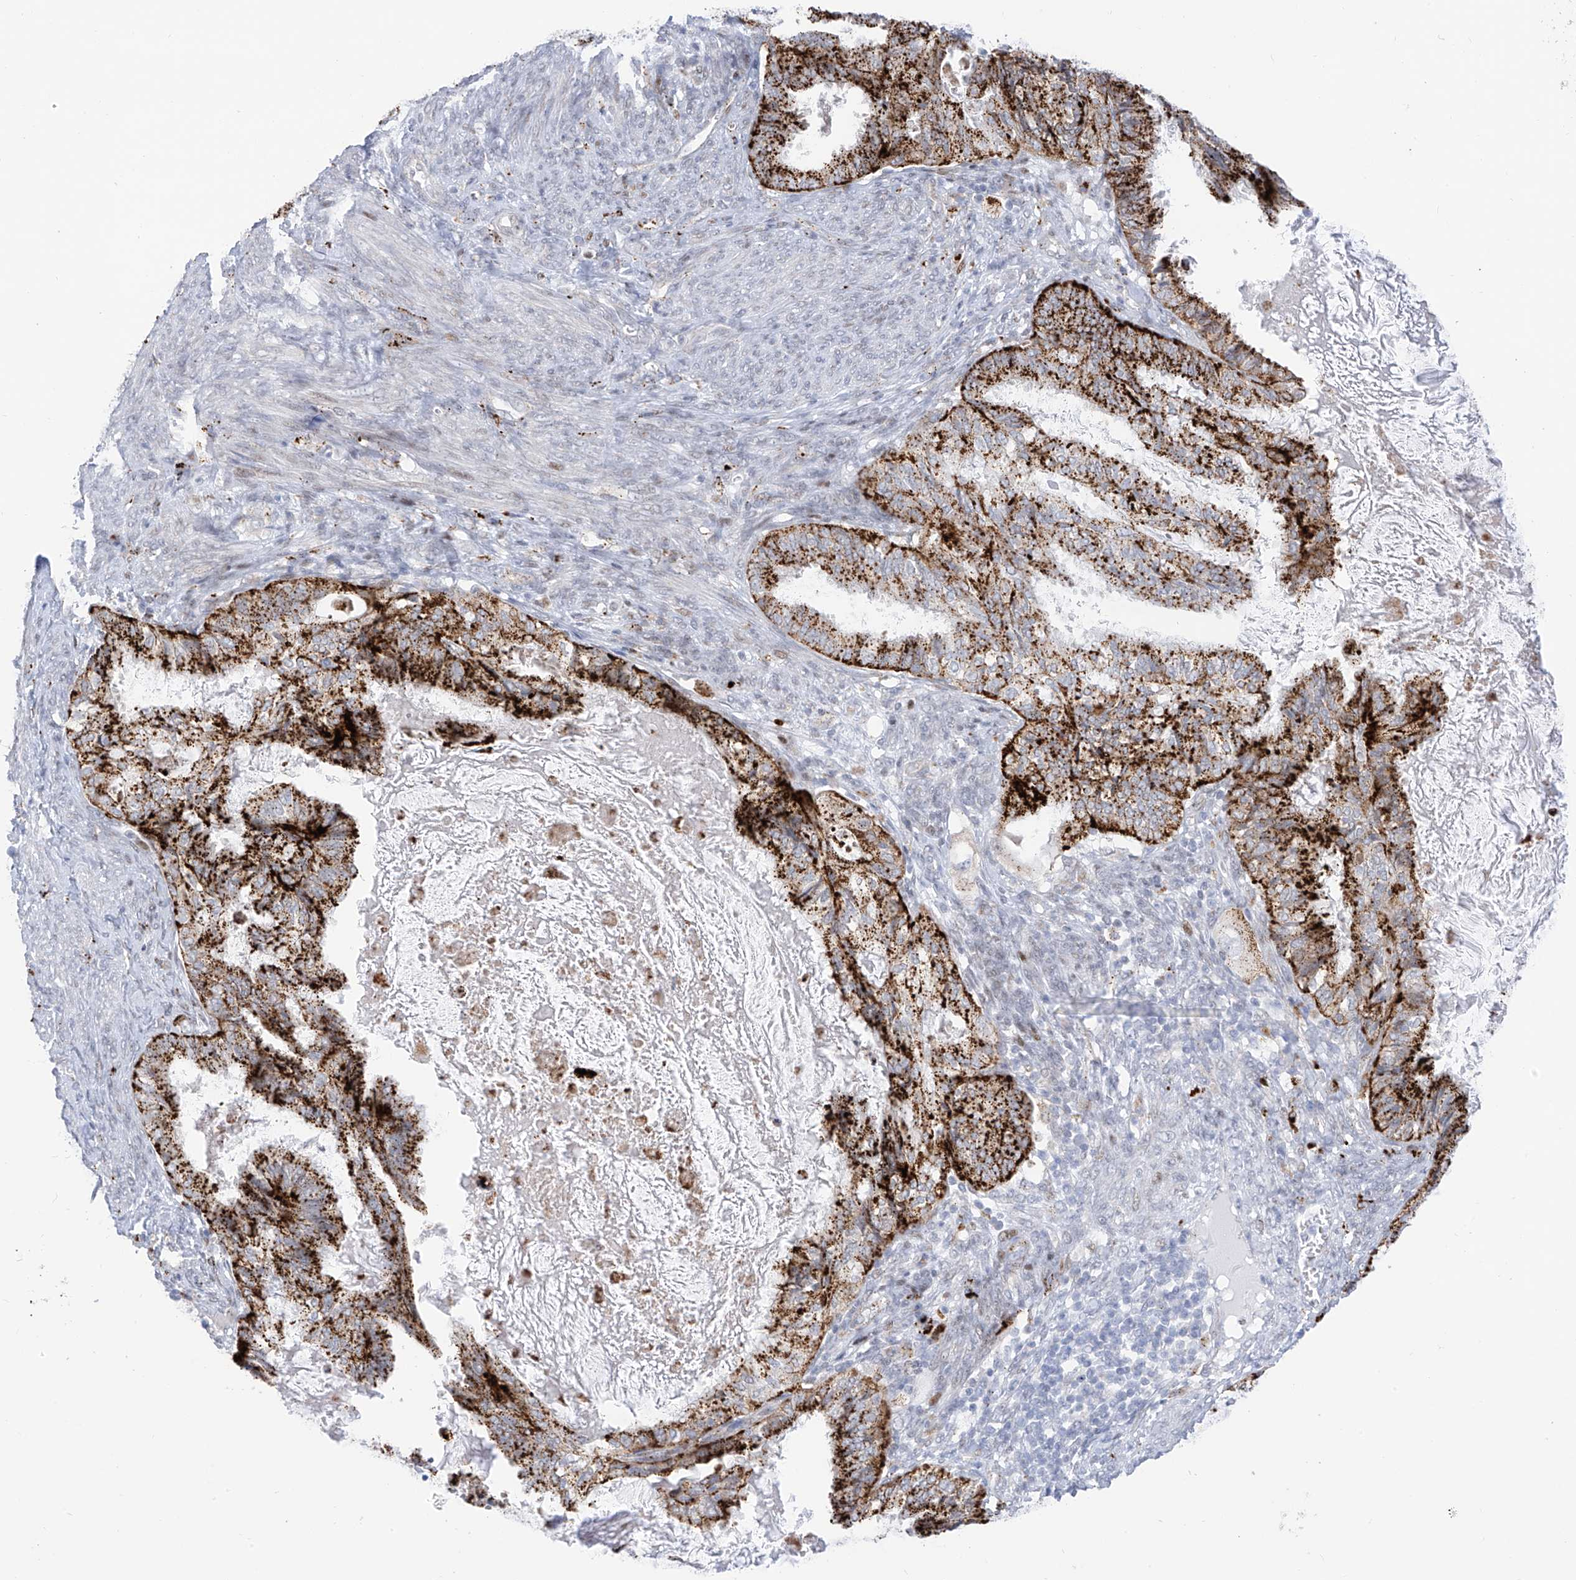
{"staining": {"intensity": "strong", "quantity": ">75%", "location": "cytoplasmic/membranous"}, "tissue": "cervical cancer", "cell_type": "Tumor cells", "image_type": "cancer", "snomed": [{"axis": "morphology", "description": "Normal tissue, NOS"}, {"axis": "morphology", "description": "Adenocarcinoma, NOS"}, {"axis": "topography", "description": "Cervix"}, {"axis": "topography", "description": "Endometrium"}], "caption": "Protein staining shows strong cytoplasmic/membranous expression in approximately >75% of tumor cells in cervical cancer. The staining was performed using DAB (3,3'-diaminobenzidine) to visualize the protein expression in brown, while the nuclei were stained in blue with hematoxylin (Magnification: 20x).", "gene": "PSPH", "patient": {"sex": "female", "age": 86}}